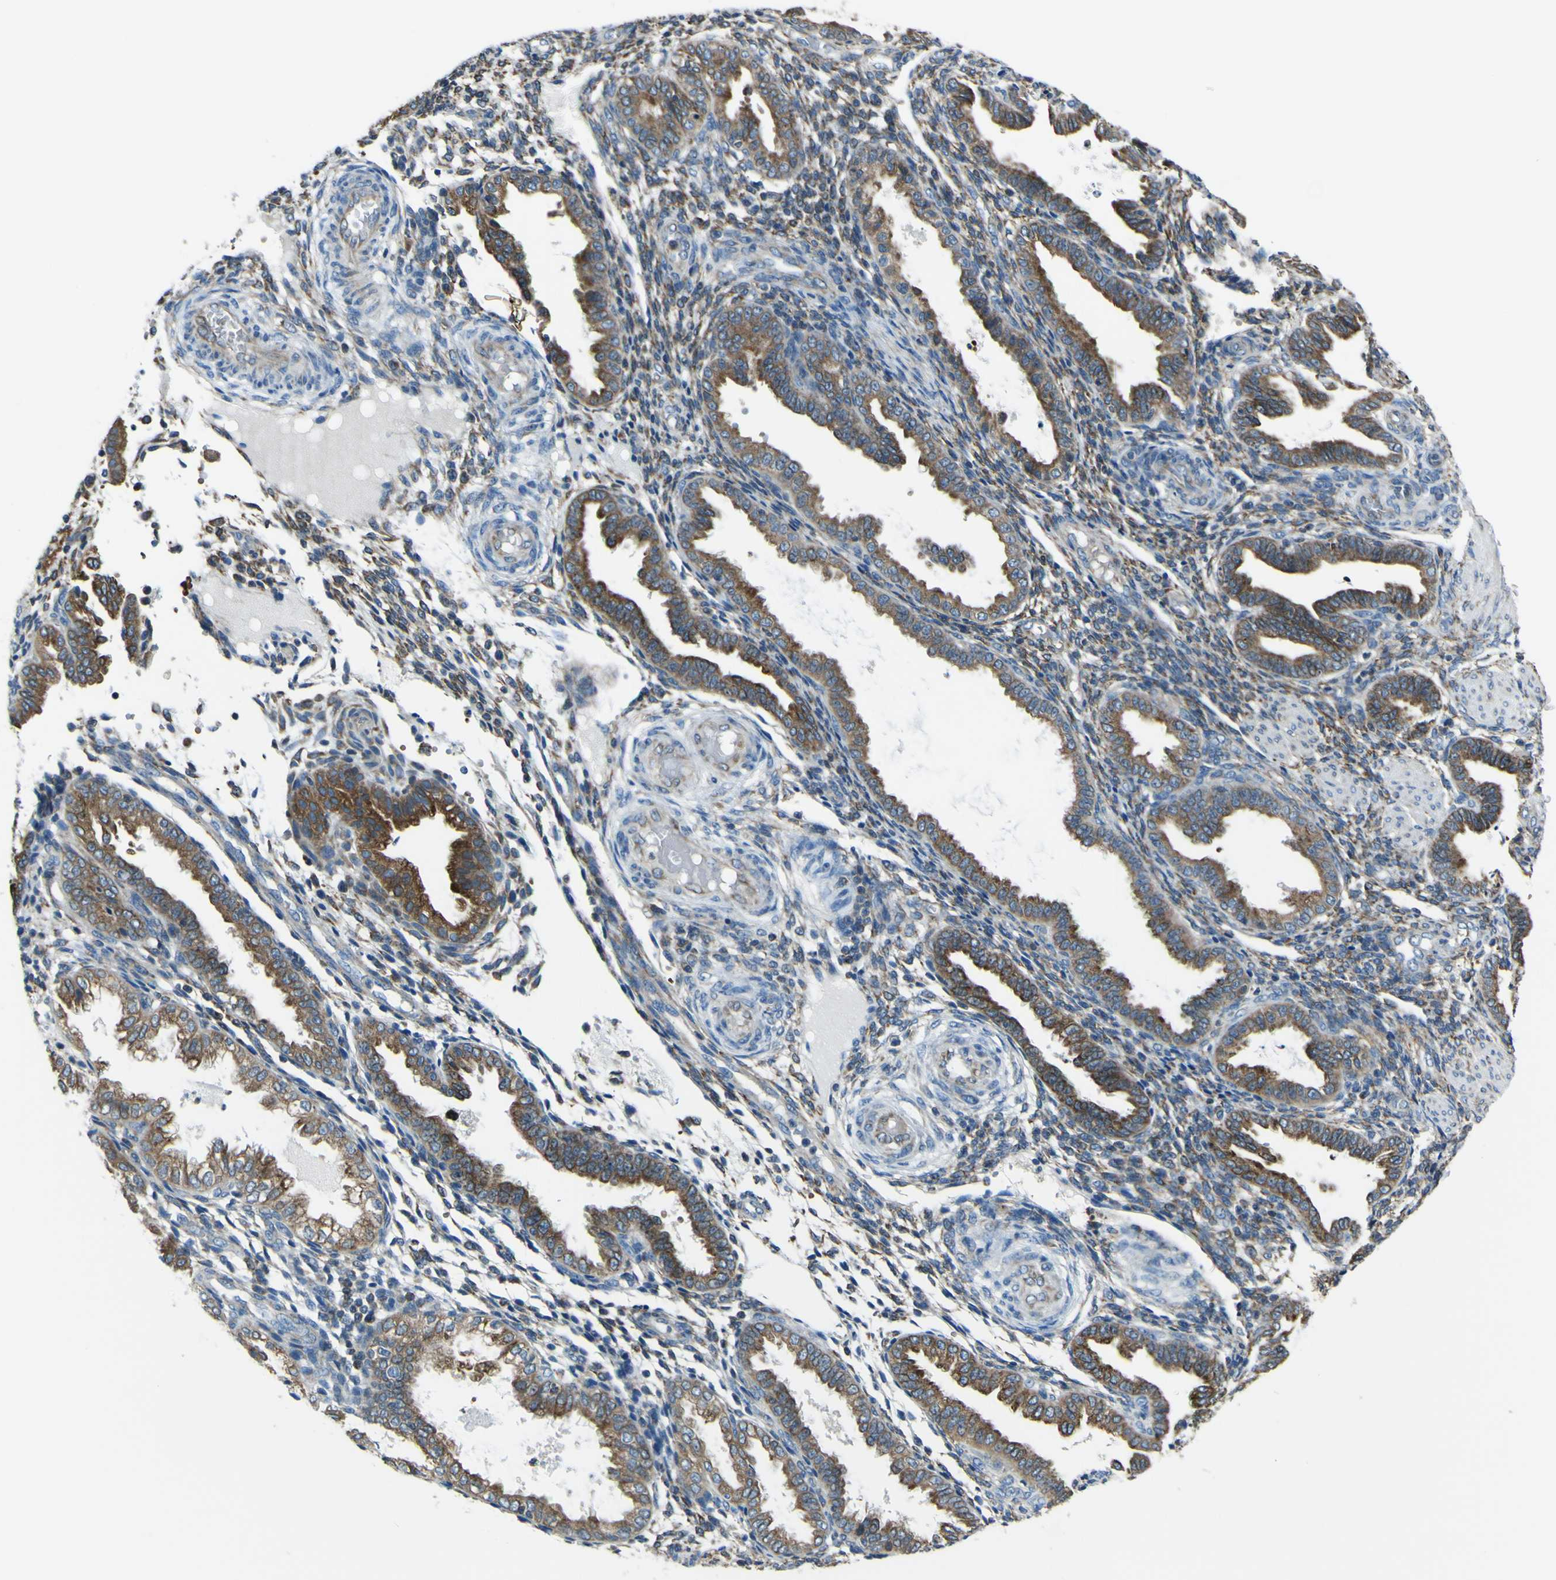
{"staining": {"intensity": "weak", "quantity": "25%-75%", "location": "cytoplasmic/membranous"}, "tissue": "endometrium", "cell_type": "Cells in endometrial stroma", "image_type": "normal", "snomed": [{"axis": "morphology", "description": "Normal tissue, NOS"}, {"axis": "topography", "description": "Endometrium"}], "caption": "Immunohistochemical staining of normal endometrium exhibits low levels of weak cytoplasmic/membranous positivity in approximately 25%-75% of cells in endometrial stroma.", "gene": "STIM1", "patient": {"sex": "female", "age": 33}}